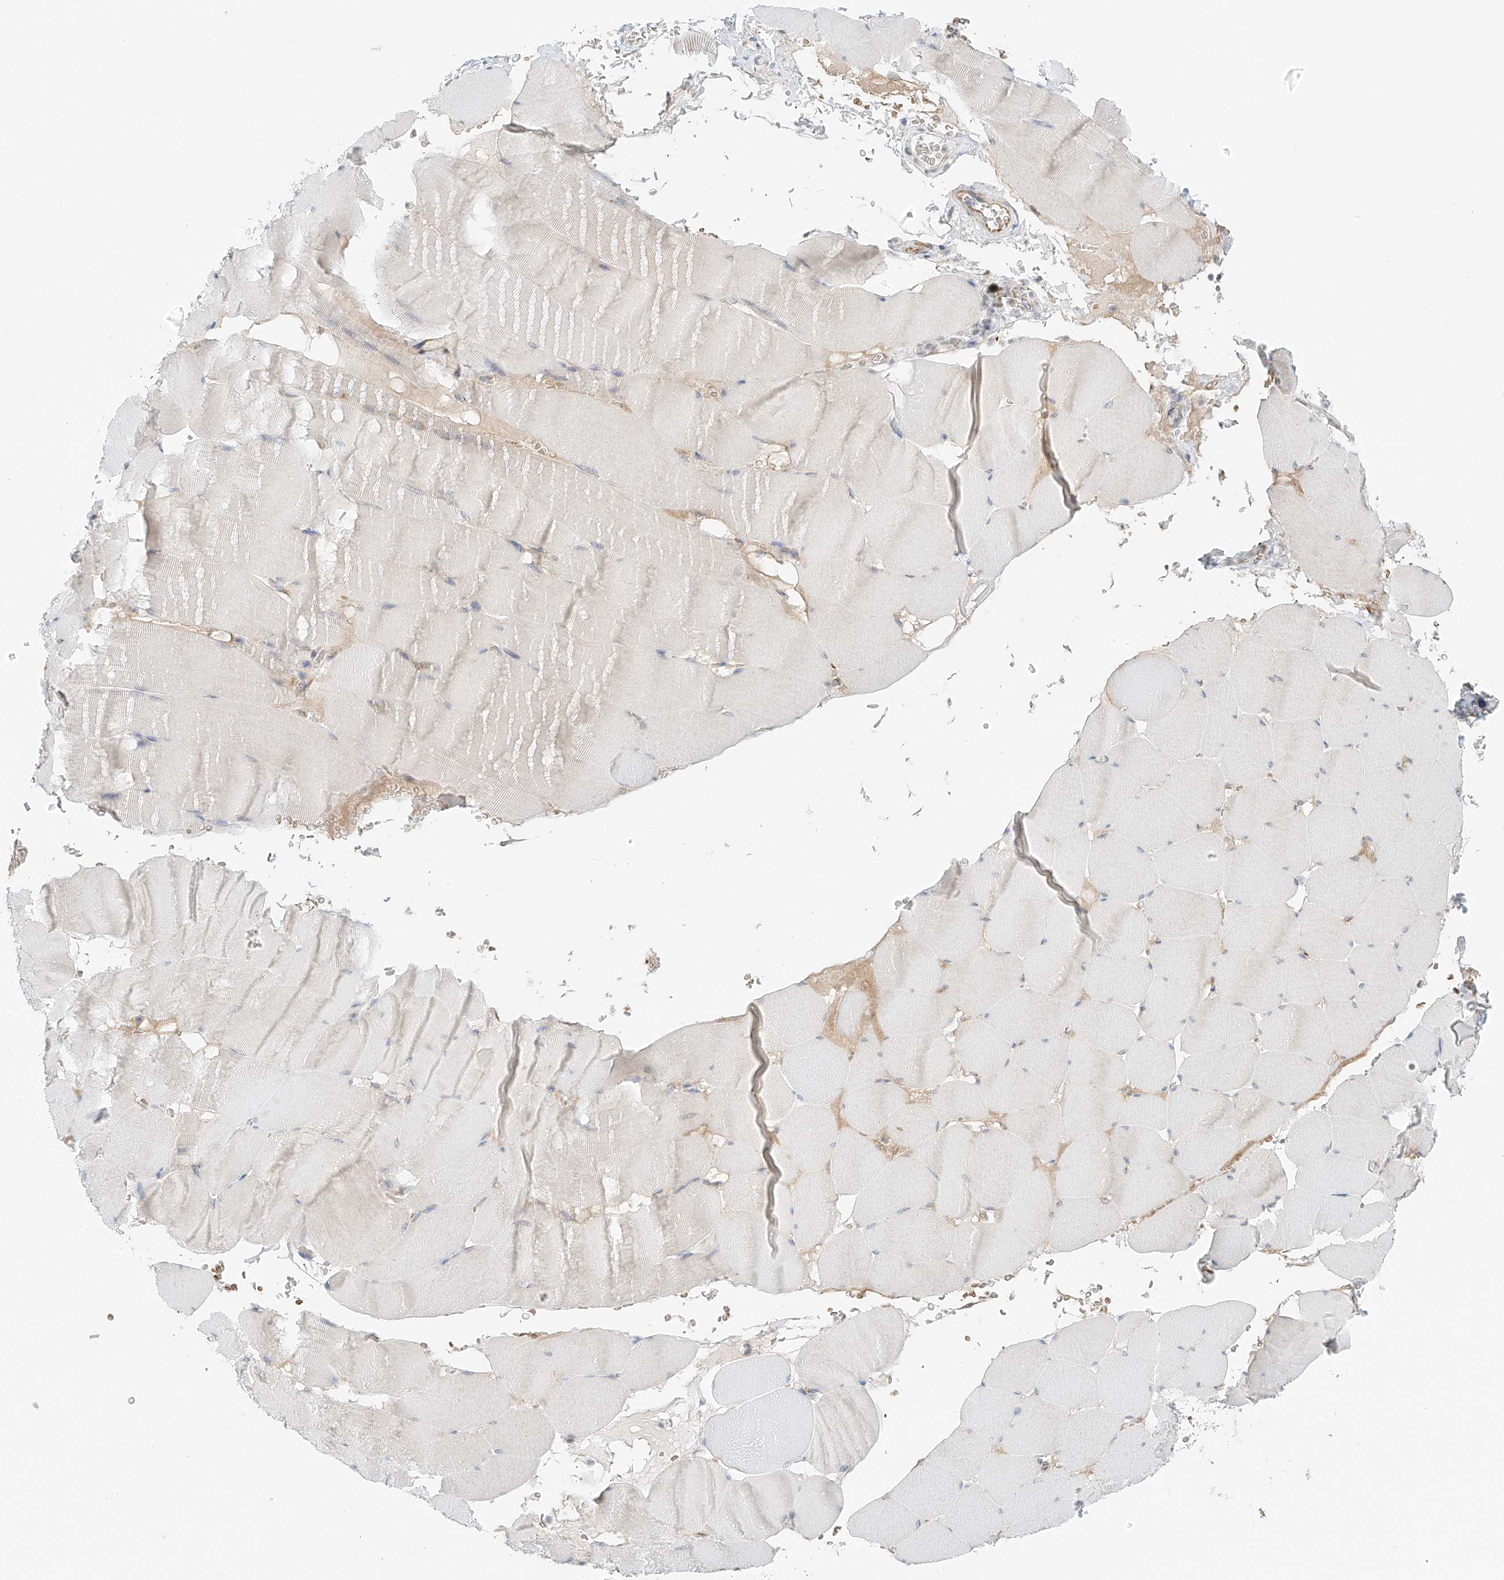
{"staining": {"intensity": "negative", "quantity": "none", "location": "none"}, "tissue": "skeletal muscle", "cell_type": "Myocytes", "image_type": "normal", "snomed": [{"axis": "morphology", "description": "Normal tissue, NOS"}, {"axis": "topography", "description": "Skeletal muscle"}], "caption": "IHC photomicrograph of benign skeletal muscle: skeletal muscle stained with DAB (3,3'-diaminobenzidine) shows no significant protein positivity in myocytes. Brightfield microscopy of IHC stained with DAB (brown) and hematoxylin (blue), captured at high magnification.", "gene": "EIPR1", "patient": {"sex": "male", "age": 62}}